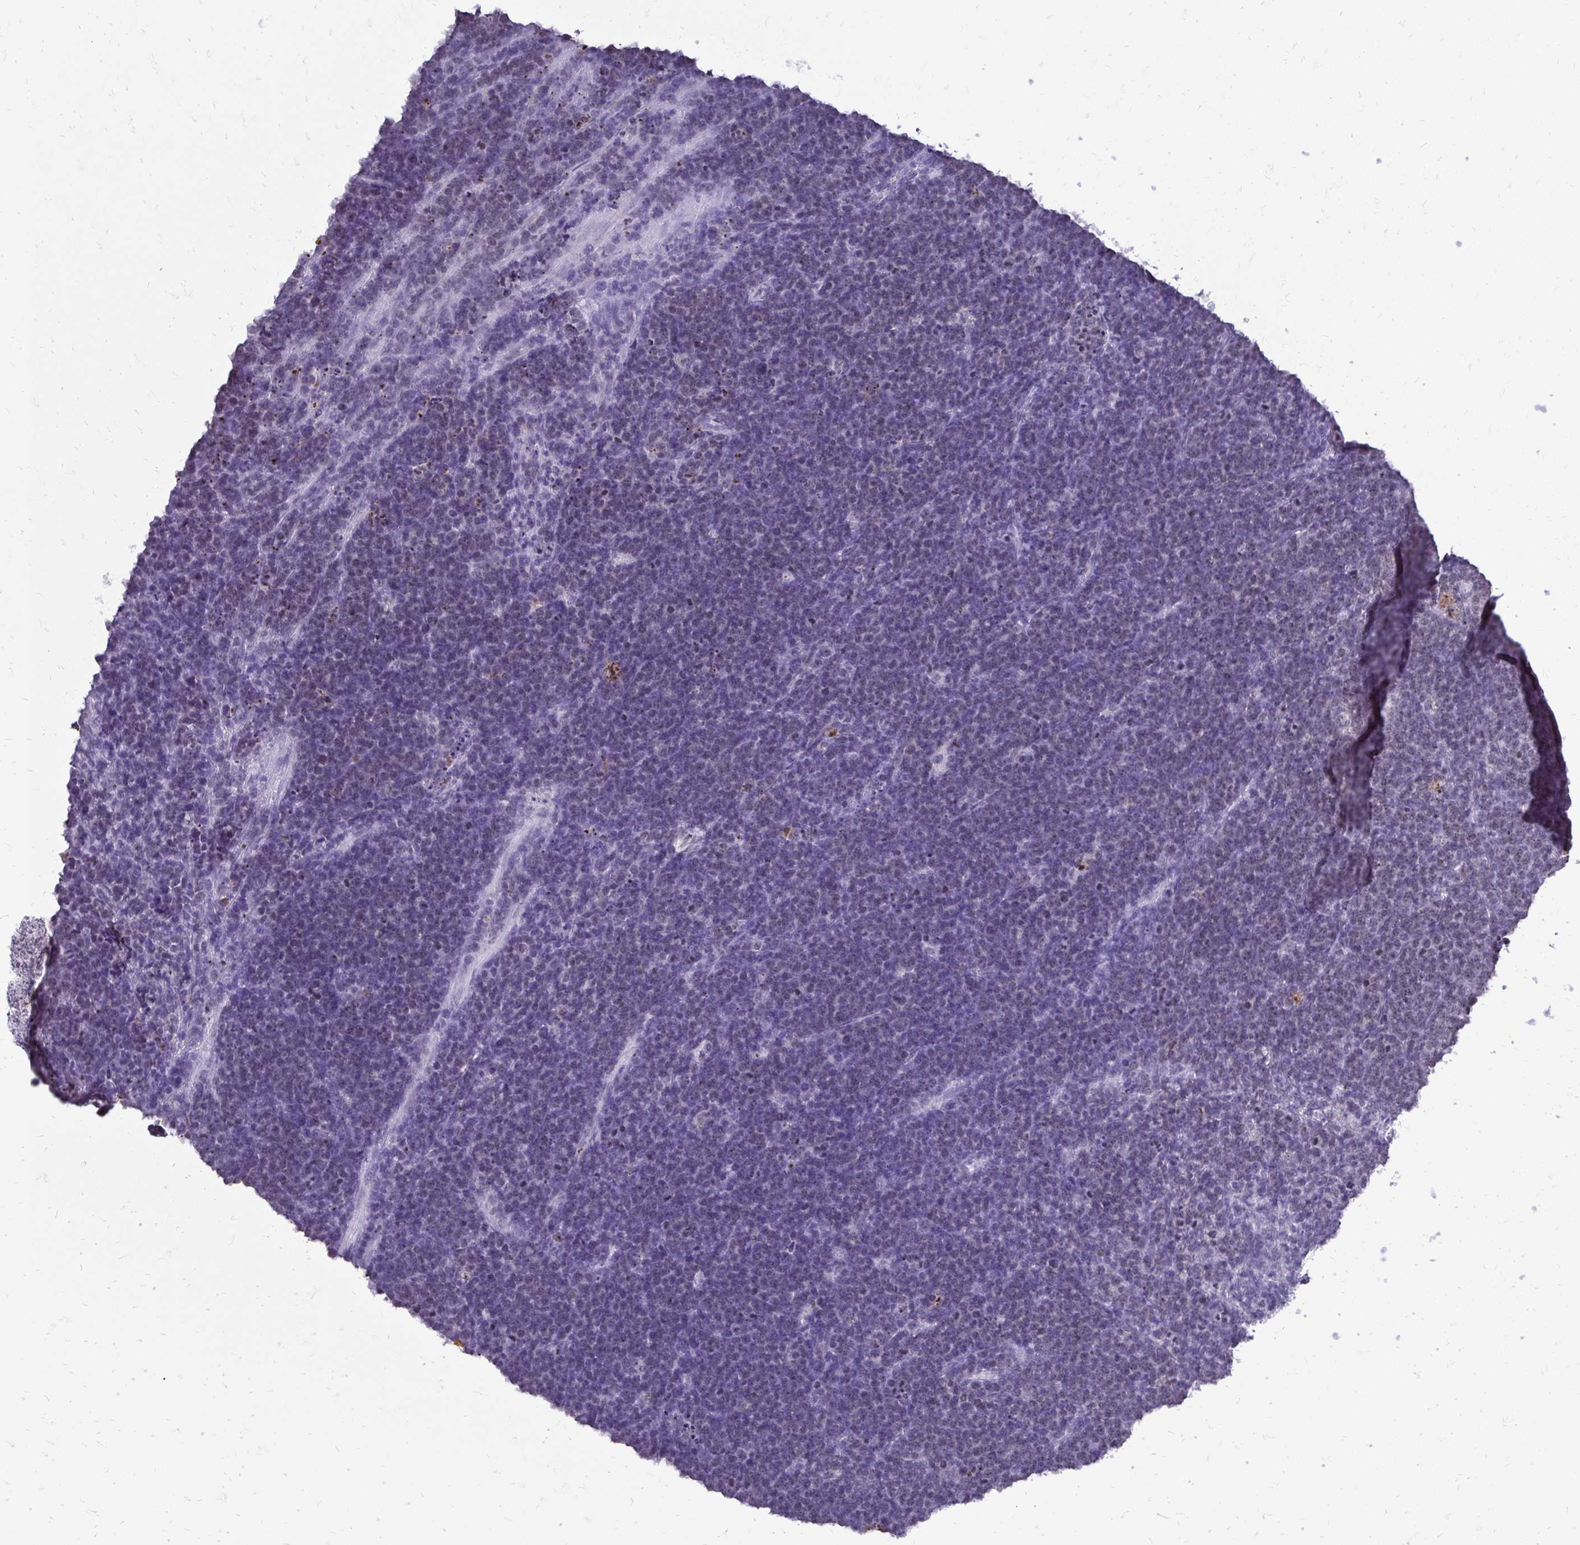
{"staining": {"intensity": "negative", "quantity": "none", "location": "none"}, "tissue": "lymphoma", "cell_type": "Tumor cells", "image_type": "cancer", "snomed": [{"axis": "morphology", "description": "Malignant lymphoma, non-Hodgkin's type, High grade"}, {"axis": "topography", "description": "Small intestine"}, {"axis": "topography", "description": "Colon"}], "caption": "Immunohistochemistry of high-grade malignant lymphoma, non-Hodgkin's type exhibits no staining in tumor cells.", "gene": "BANF1", "patient": {"sex": "male", "age": 8}}